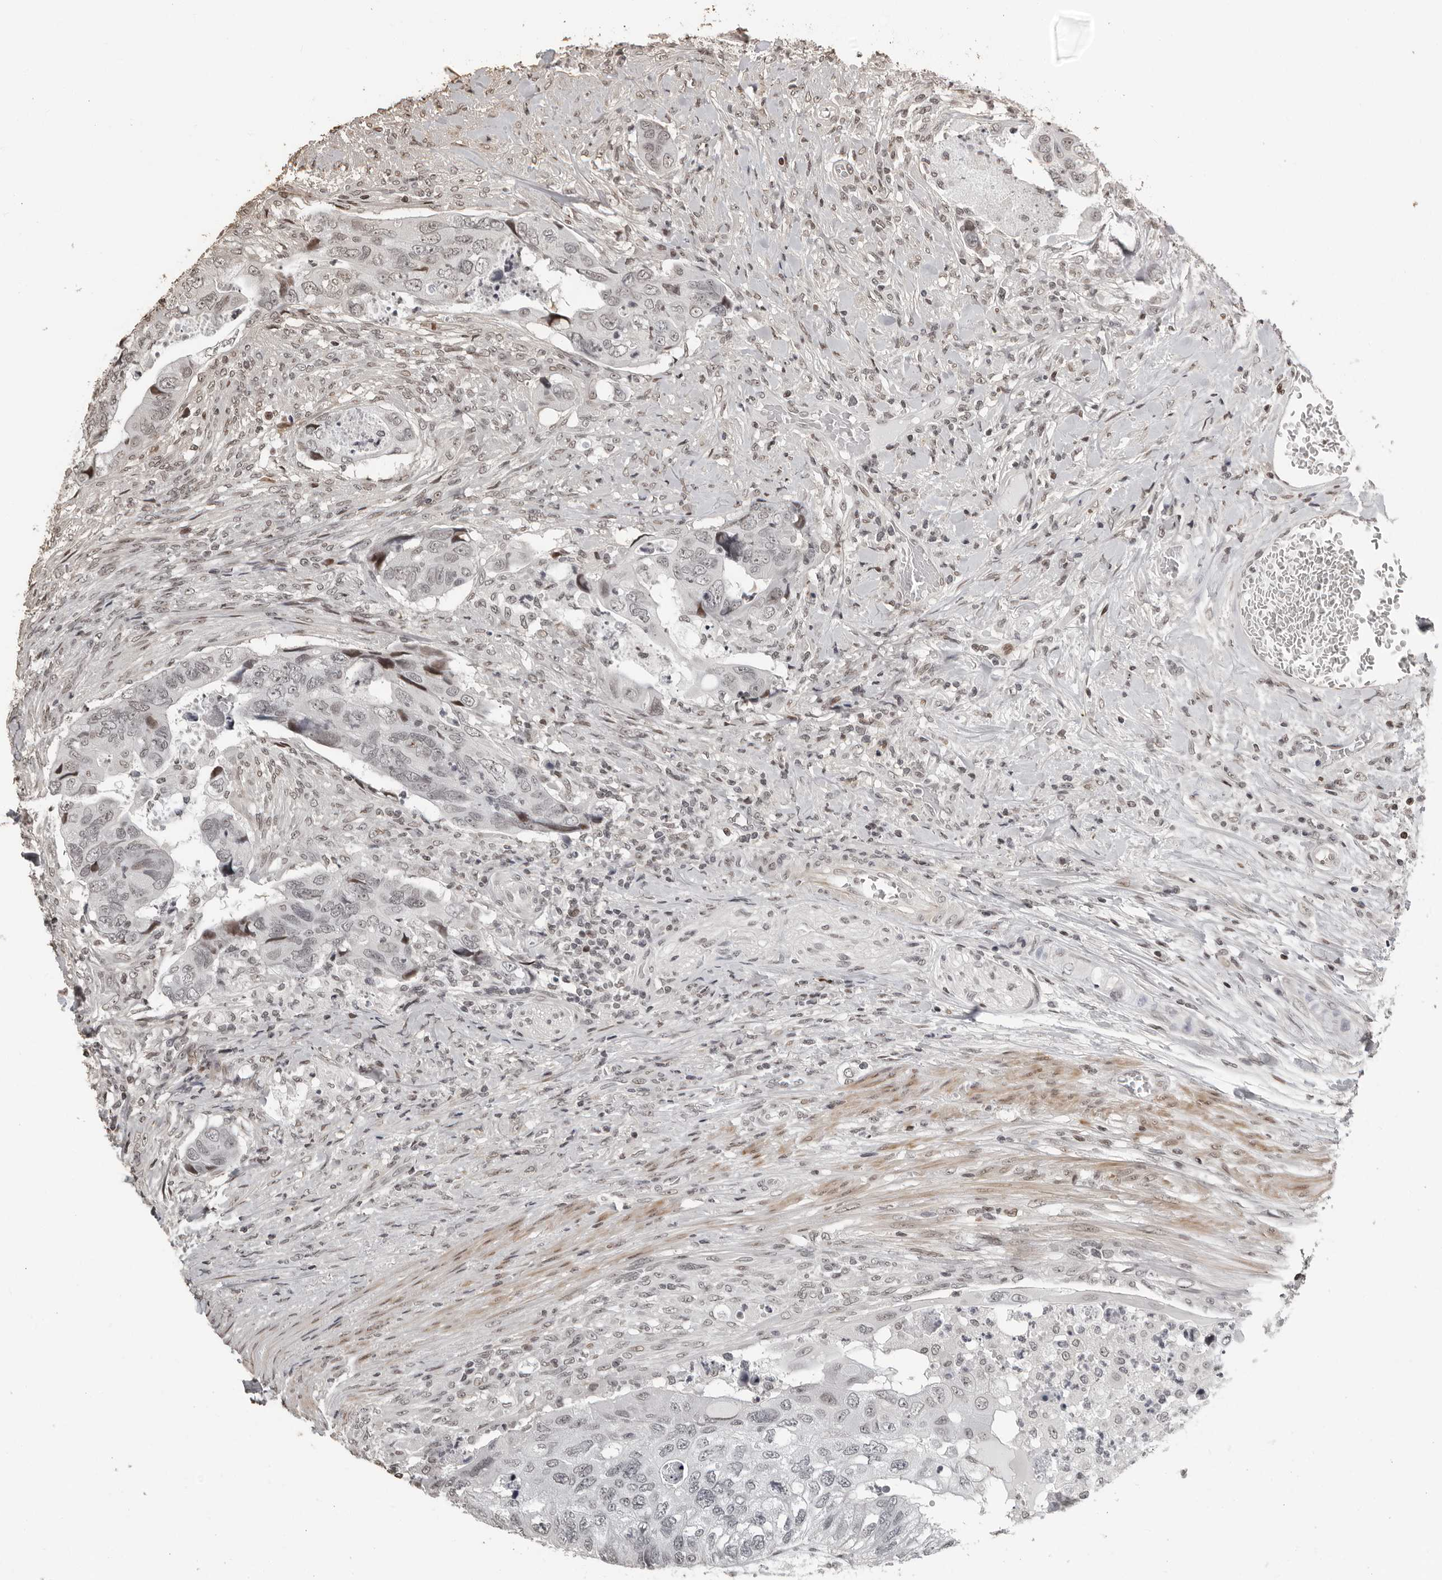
{"staining": {"intensity": "weak", "quantity": "<25%", "location": "nuclear"}, "tissue": "colorectal cancer", "cell_type": "Tumor cells", "image_type": "cancer", "snomed": [{"axis": "morphology", "description": "Adenocarcinoma, NOS"}, {"axis": "topography", "description": "Rectum"}], "caption": "Tumor cells are negative for protein expression in human colorectal cancer (adenocarcinoma).", "gene": "ORC1", "patient": {"sex": "male", "age": 63}}